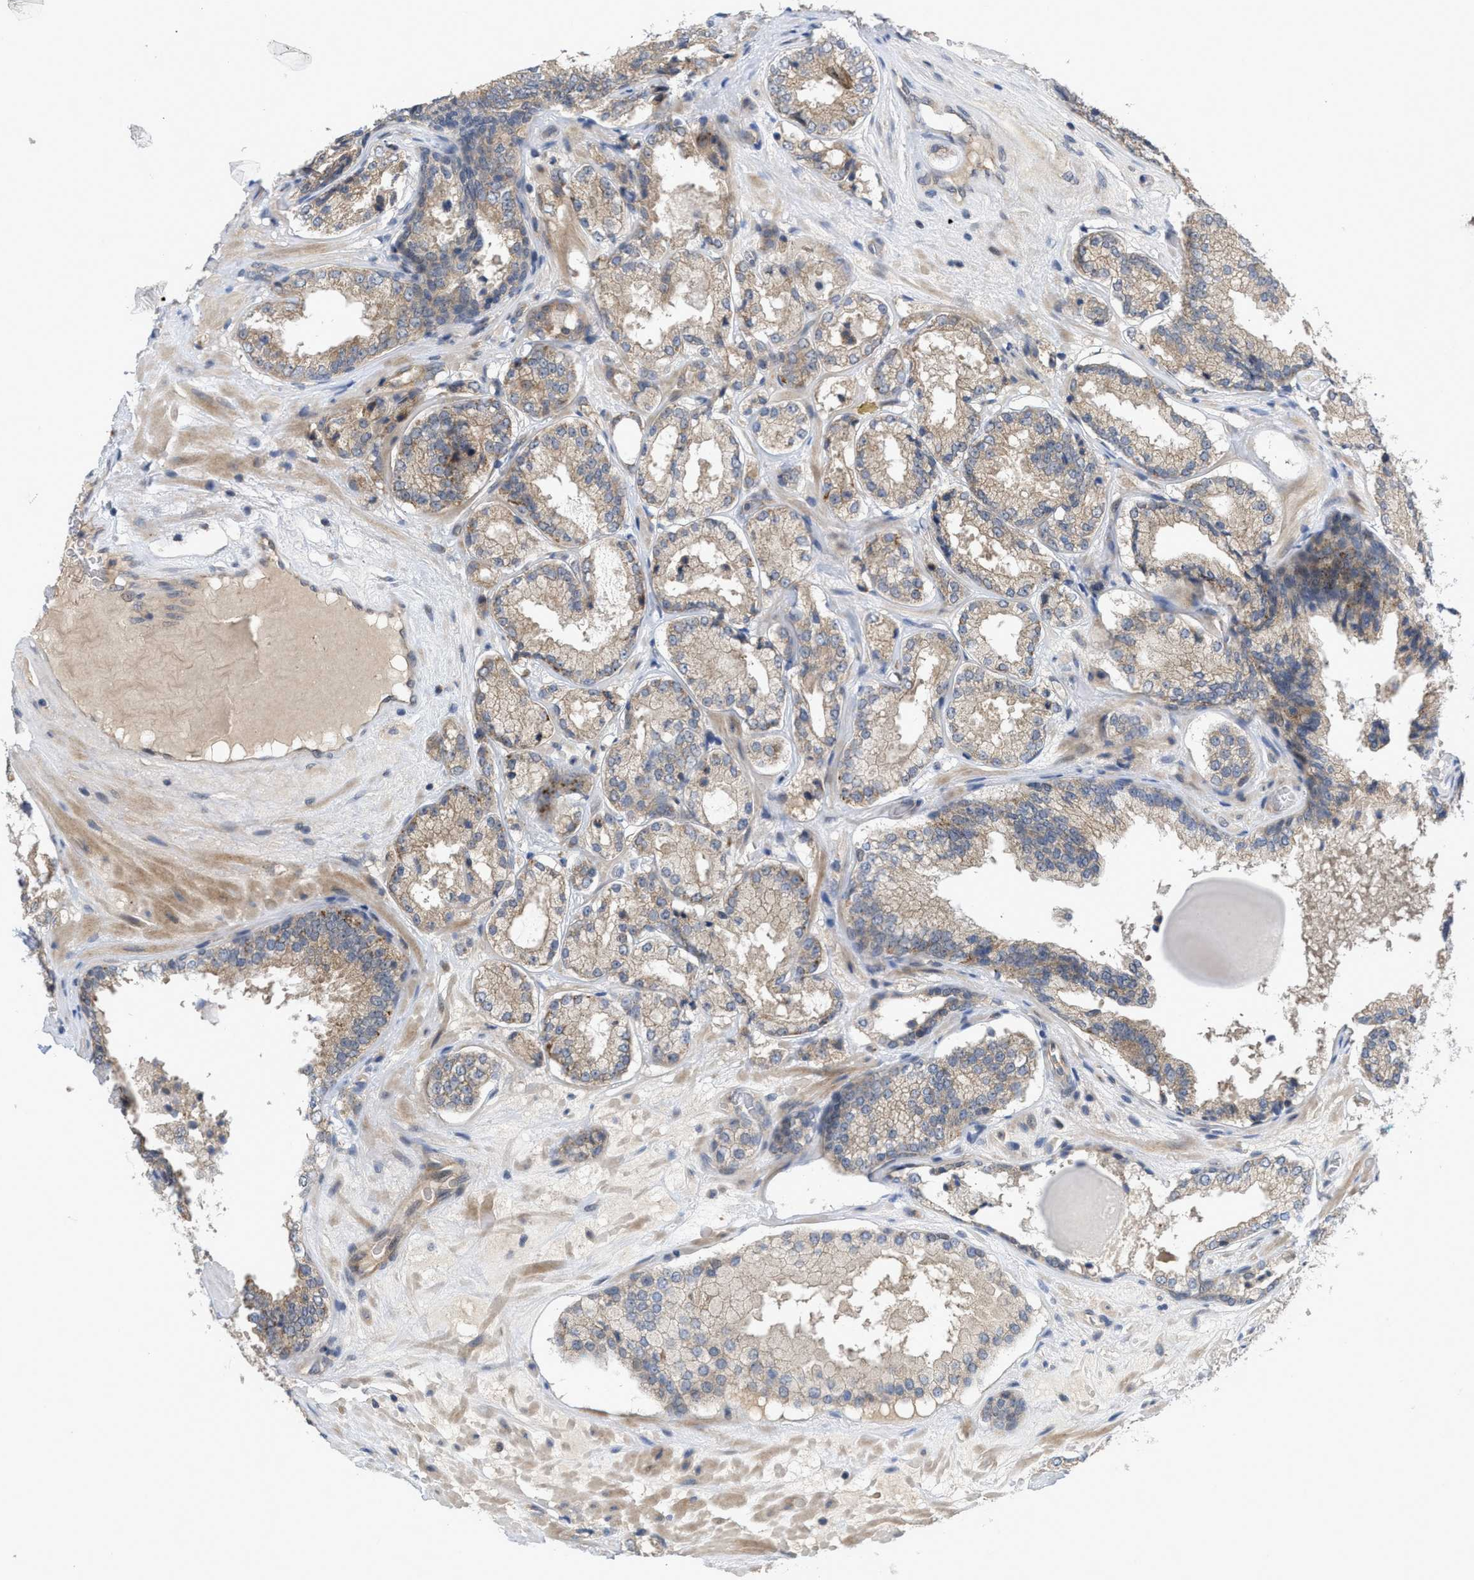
{"staining": {"intensity": "weak", "quantity": ">75%", "location": "cytoplasmic/membranous"}, "tissue": "prostate cancer", "cell_type": "Tumor cells", "image_type": "cancer", "snomed": [{"axis": "morphology", "description": "Adenocarcinoma, High grade"}, {"axis": "topography", "description": "Prostate"}], "caption": "This is an image of immunohistochemistry (IHC) staining of prostate adenocarcinoma (high-grade), which shows weak staining in the cytoplasmic/membranous of tumor cells.", "gene": "LDAF1", "patient": {"sex": "male", "age": 65}}